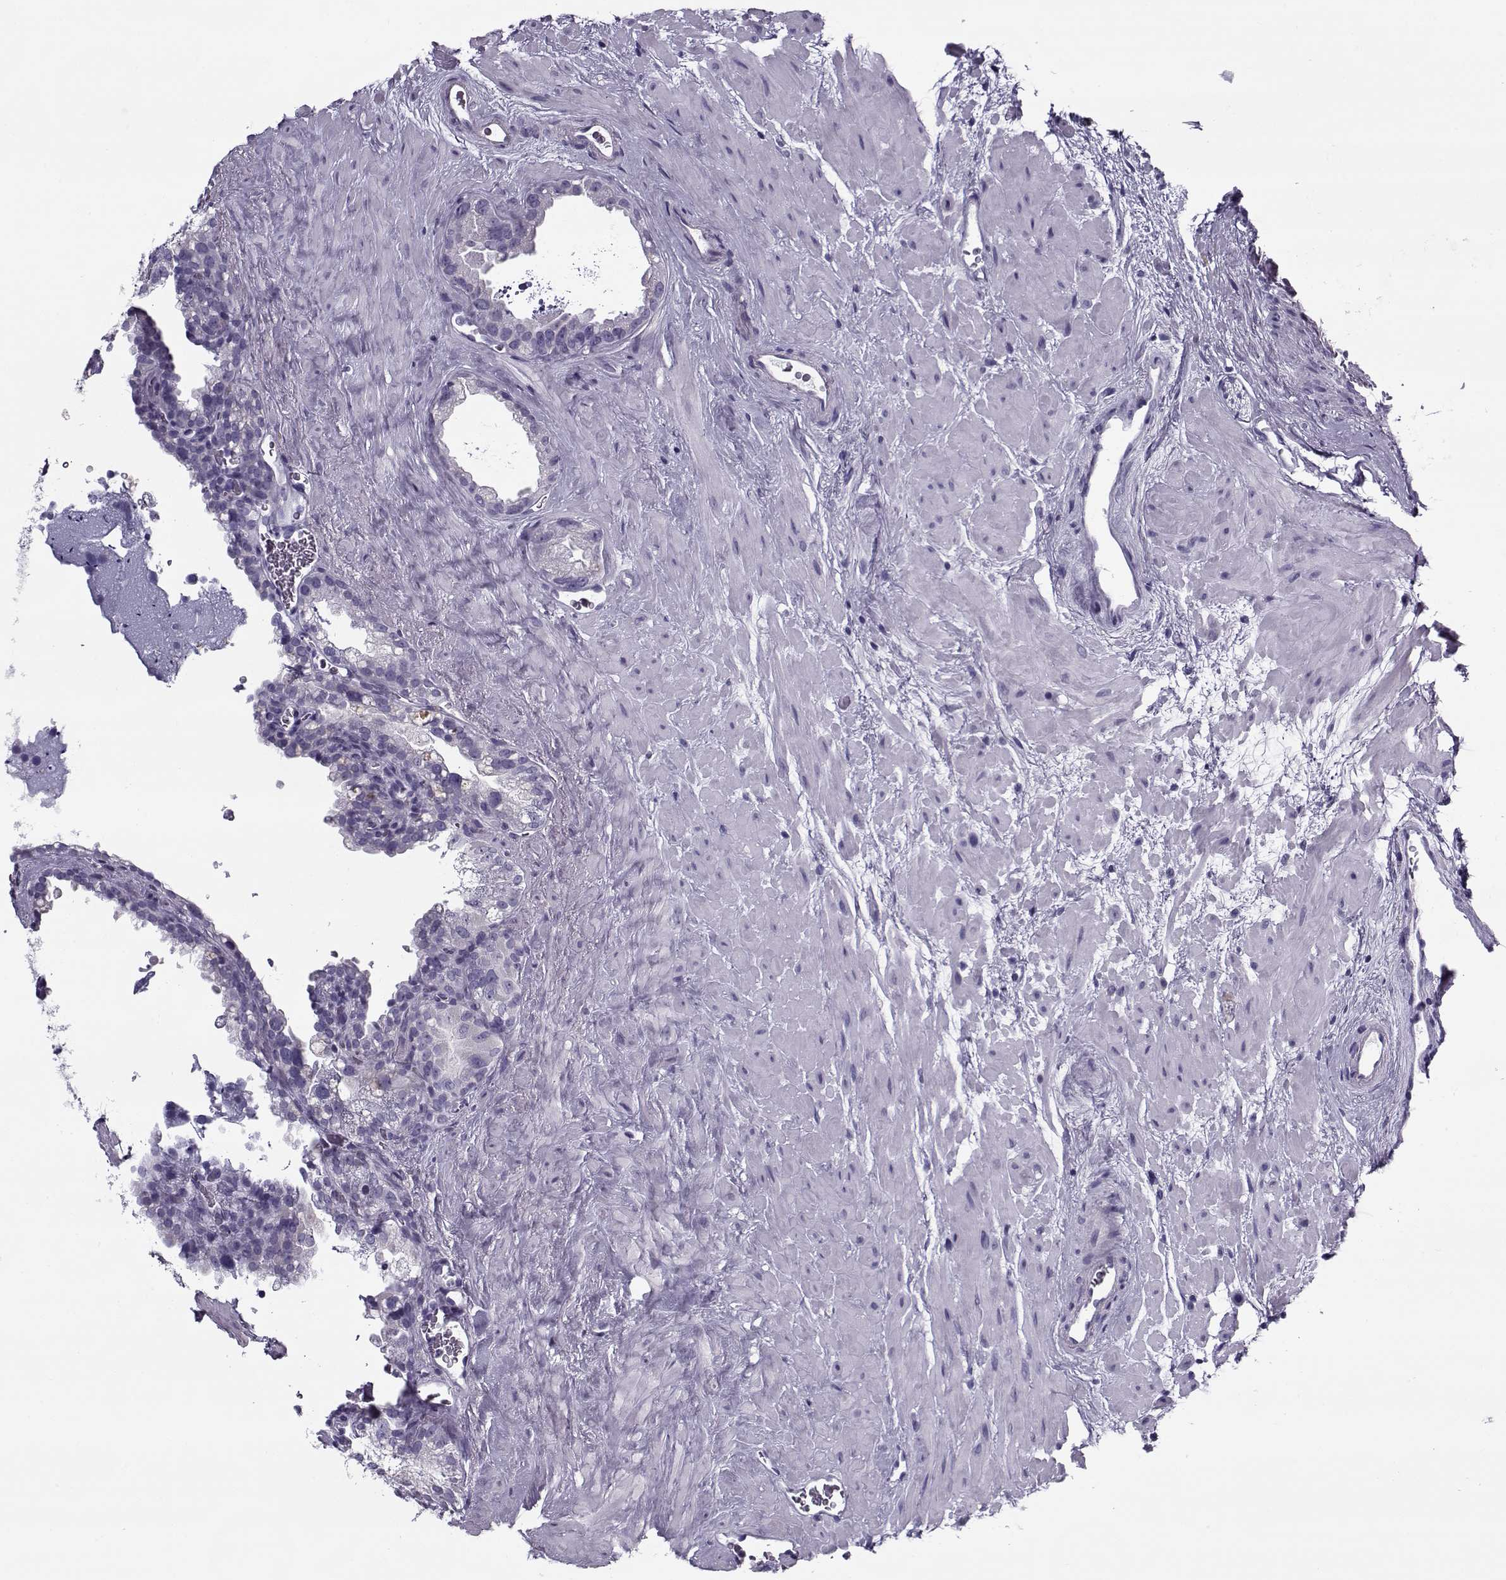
{"staining": {"intensity": "negative", "quantity": "none", "location": "none"}, "tissue": "seminal vesicle", "cell_type": "Glandular cells", "image_type": "normal", "snomed": [{"axis": "morphology", "description": "Normal tissue, NOS"}, {"axis": "topography", "description": "Seminal veicle"}], "caption": "Immunohistochemistry (IHC) image of unremarkable seminal vesicle: seminal vesicle stained with DAB (3,3'-diaminobenzidine) exhibits no significant protein staining in glandular cells. (DAB (3,3'-diaminobenzidine) immunohistochemistry (IHC), high magnification).", "gene": "GAGE10", "patient": {"sex": "male", "age": 71}}